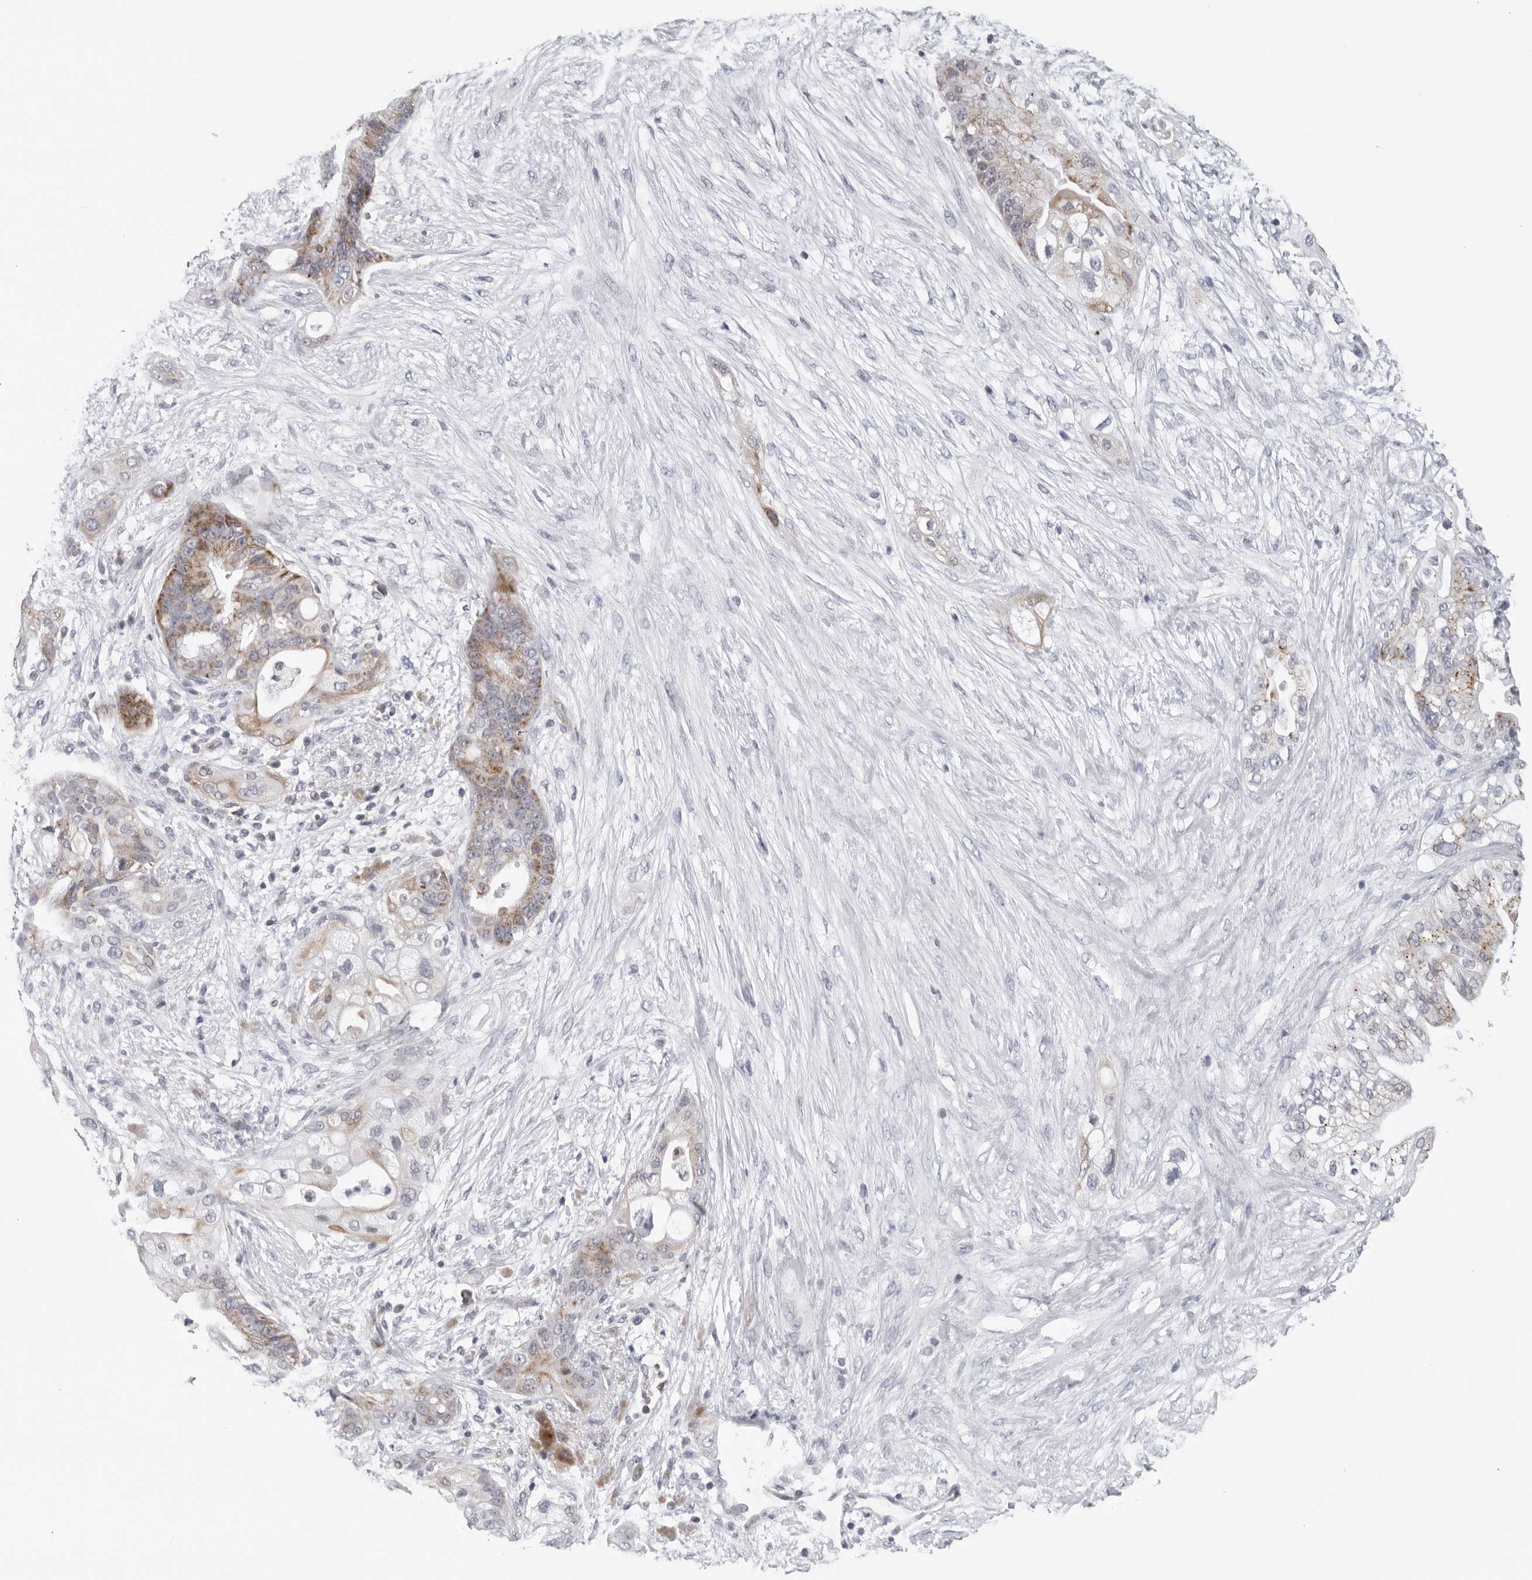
{"staining": {"intensity": "moderate", "quantity": ">75%", "location": "cytoplasmic/membranous"}, "tissue": "pancreatic cancer", "cell_type": "Tumor cells", "image_type": "cancer", "snomed": [{"axis": "morphology", "description": "Adenocarcinoma, NOS"}, {"axis": "topography", "description": "Pancreas"}], "caption": "Protein analysis of pancreatic cancer (adenocarcinoma) tissue displays moderate cytoplasmic/membranous staining in approximately >75% of tumor cells.", "gene": "CPT2", "patient": {"sex": "male", "age": 53}}